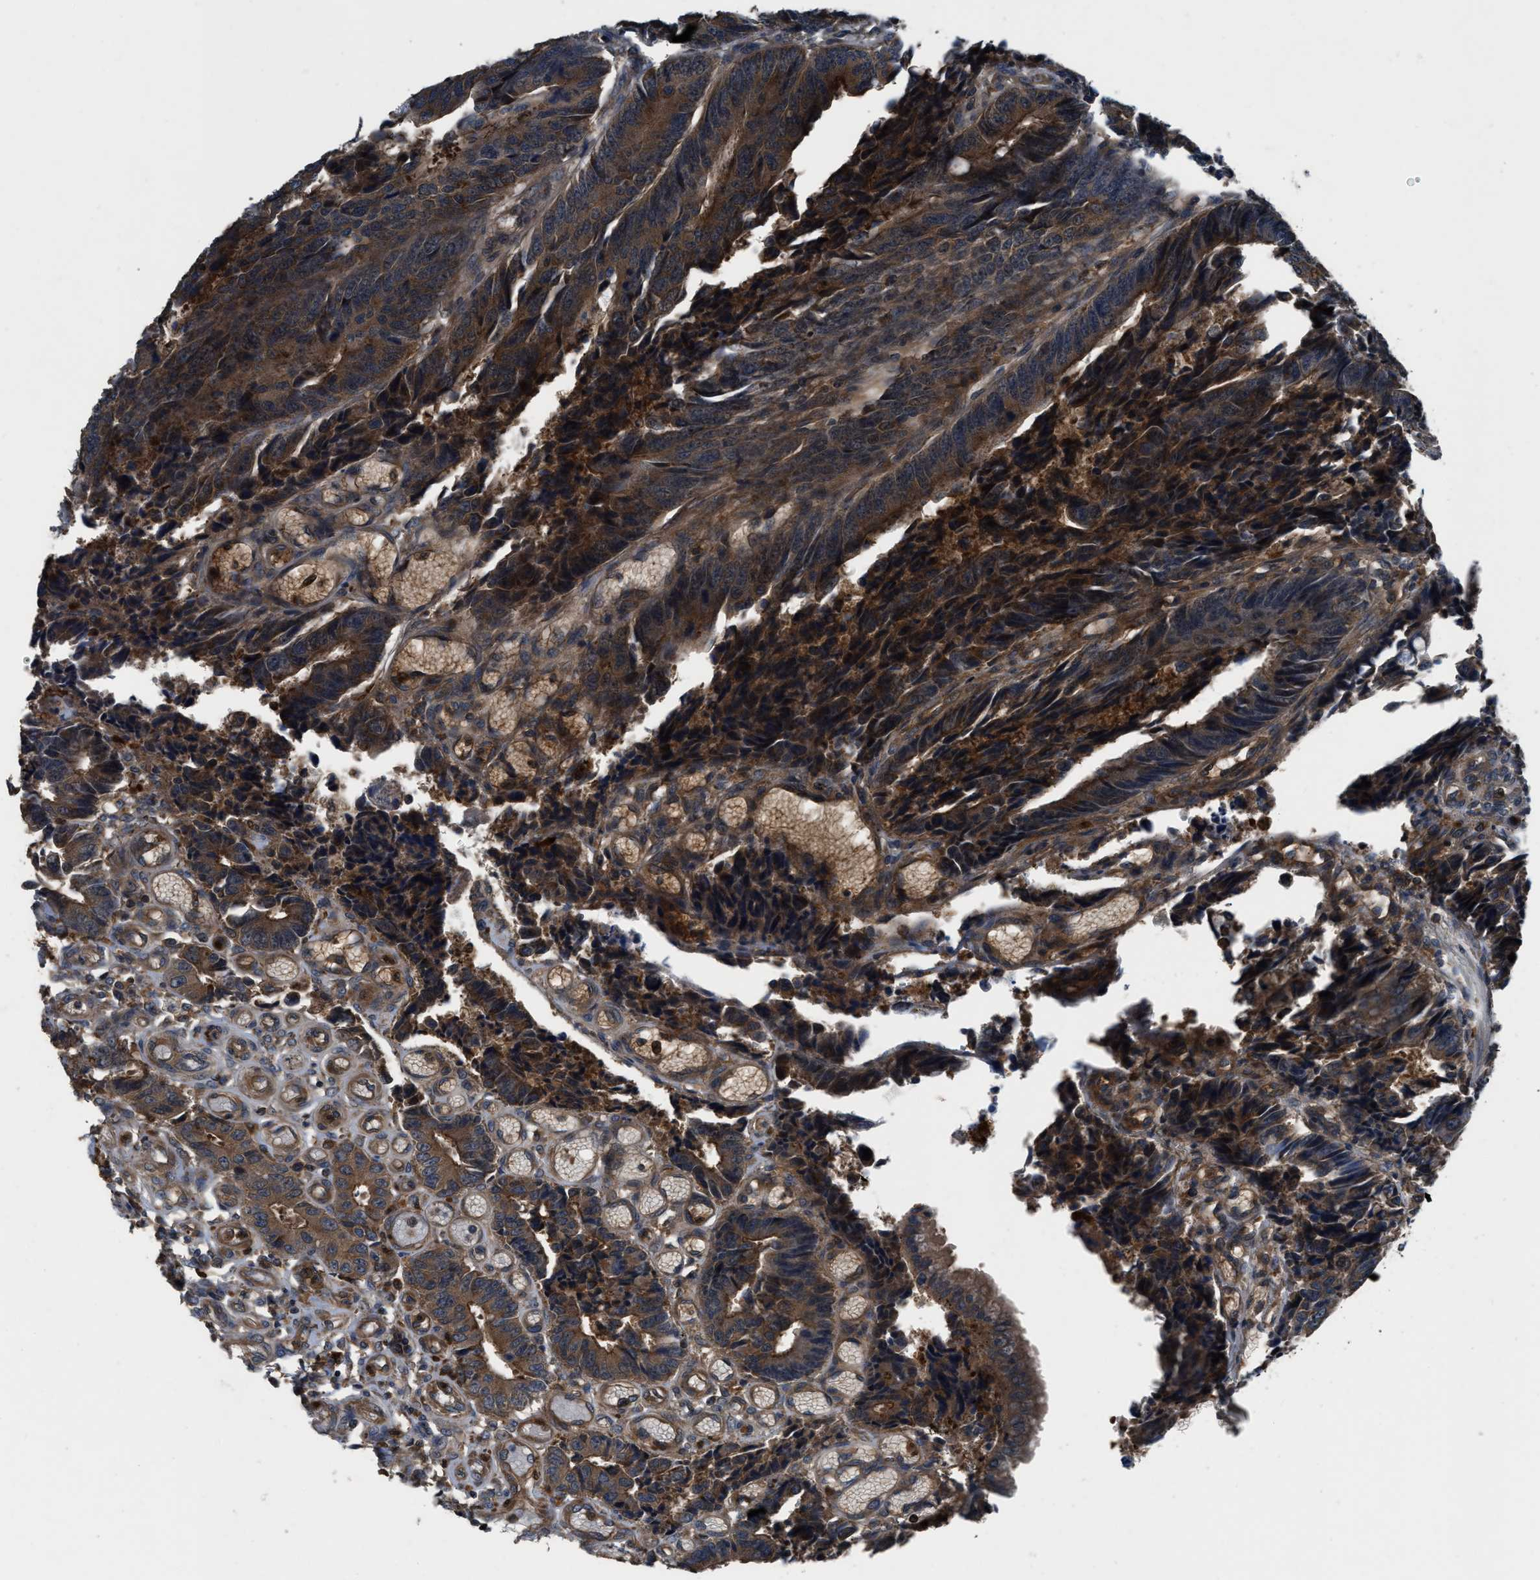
{"staining": {"intensity": "moderate", "quantity": ">75%", "location": "cytoplasmic/membranous"}, "tissue": "colorectal cancer", "cell_type": "Tumor cells", "image_type": "cancer", "snomed": [{"axis": "morphology", "description": "Adenocarcinoma, NOS"}, {"axis": "topography", "description": "Rectum"}], "caption": "Moderate cytoplasmic/membranous expression for a protein is present in approximately >75% of tumor cells of colorectal adenocarcinoma using immunohistochemistry.", "gene": "USP25", "patient": {"sex": "male", "age": 84}}